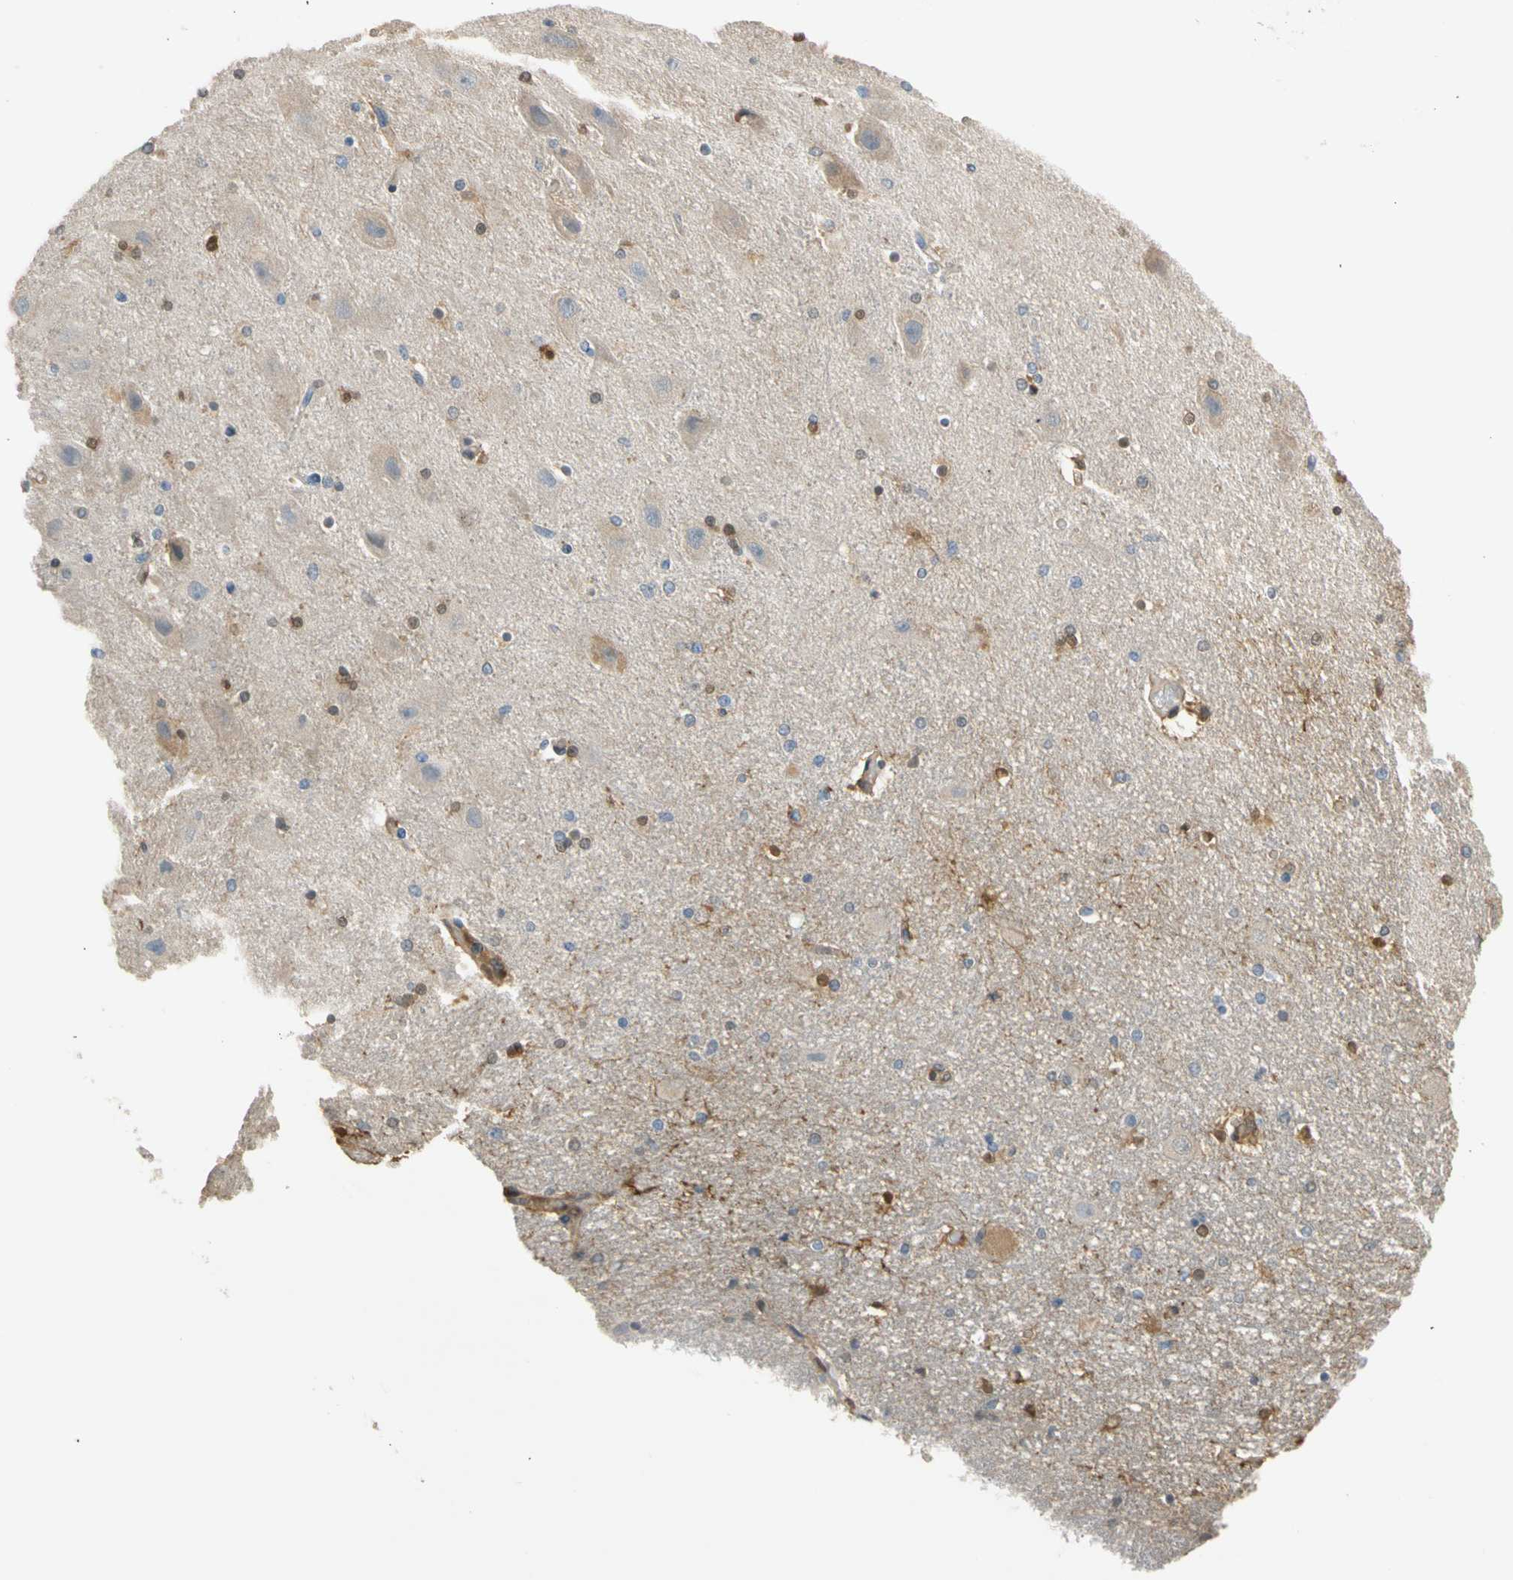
{"staining": {"intensity": "weak", "quantity": "<25%", "location": "cytoplasmic/membranous,nuclear"}, "tissue": "hippocampus", "cell_type": "Glial cells", "image_type": "normal", "snomed": [{"axis": "morphology", "description": "Normal tissue, NOS"}, {"axis": "topography", "description": "Hippocampus"}], "caption": "Immunohistochemical staining of benign human hippocampus exhibits no significant positivity in glial cells. (Immunohistochemistry (ihc), brightfield microscopy, high magnification).", "gene": "S100A6", "patient": {"sex": "female", "age": 54}}